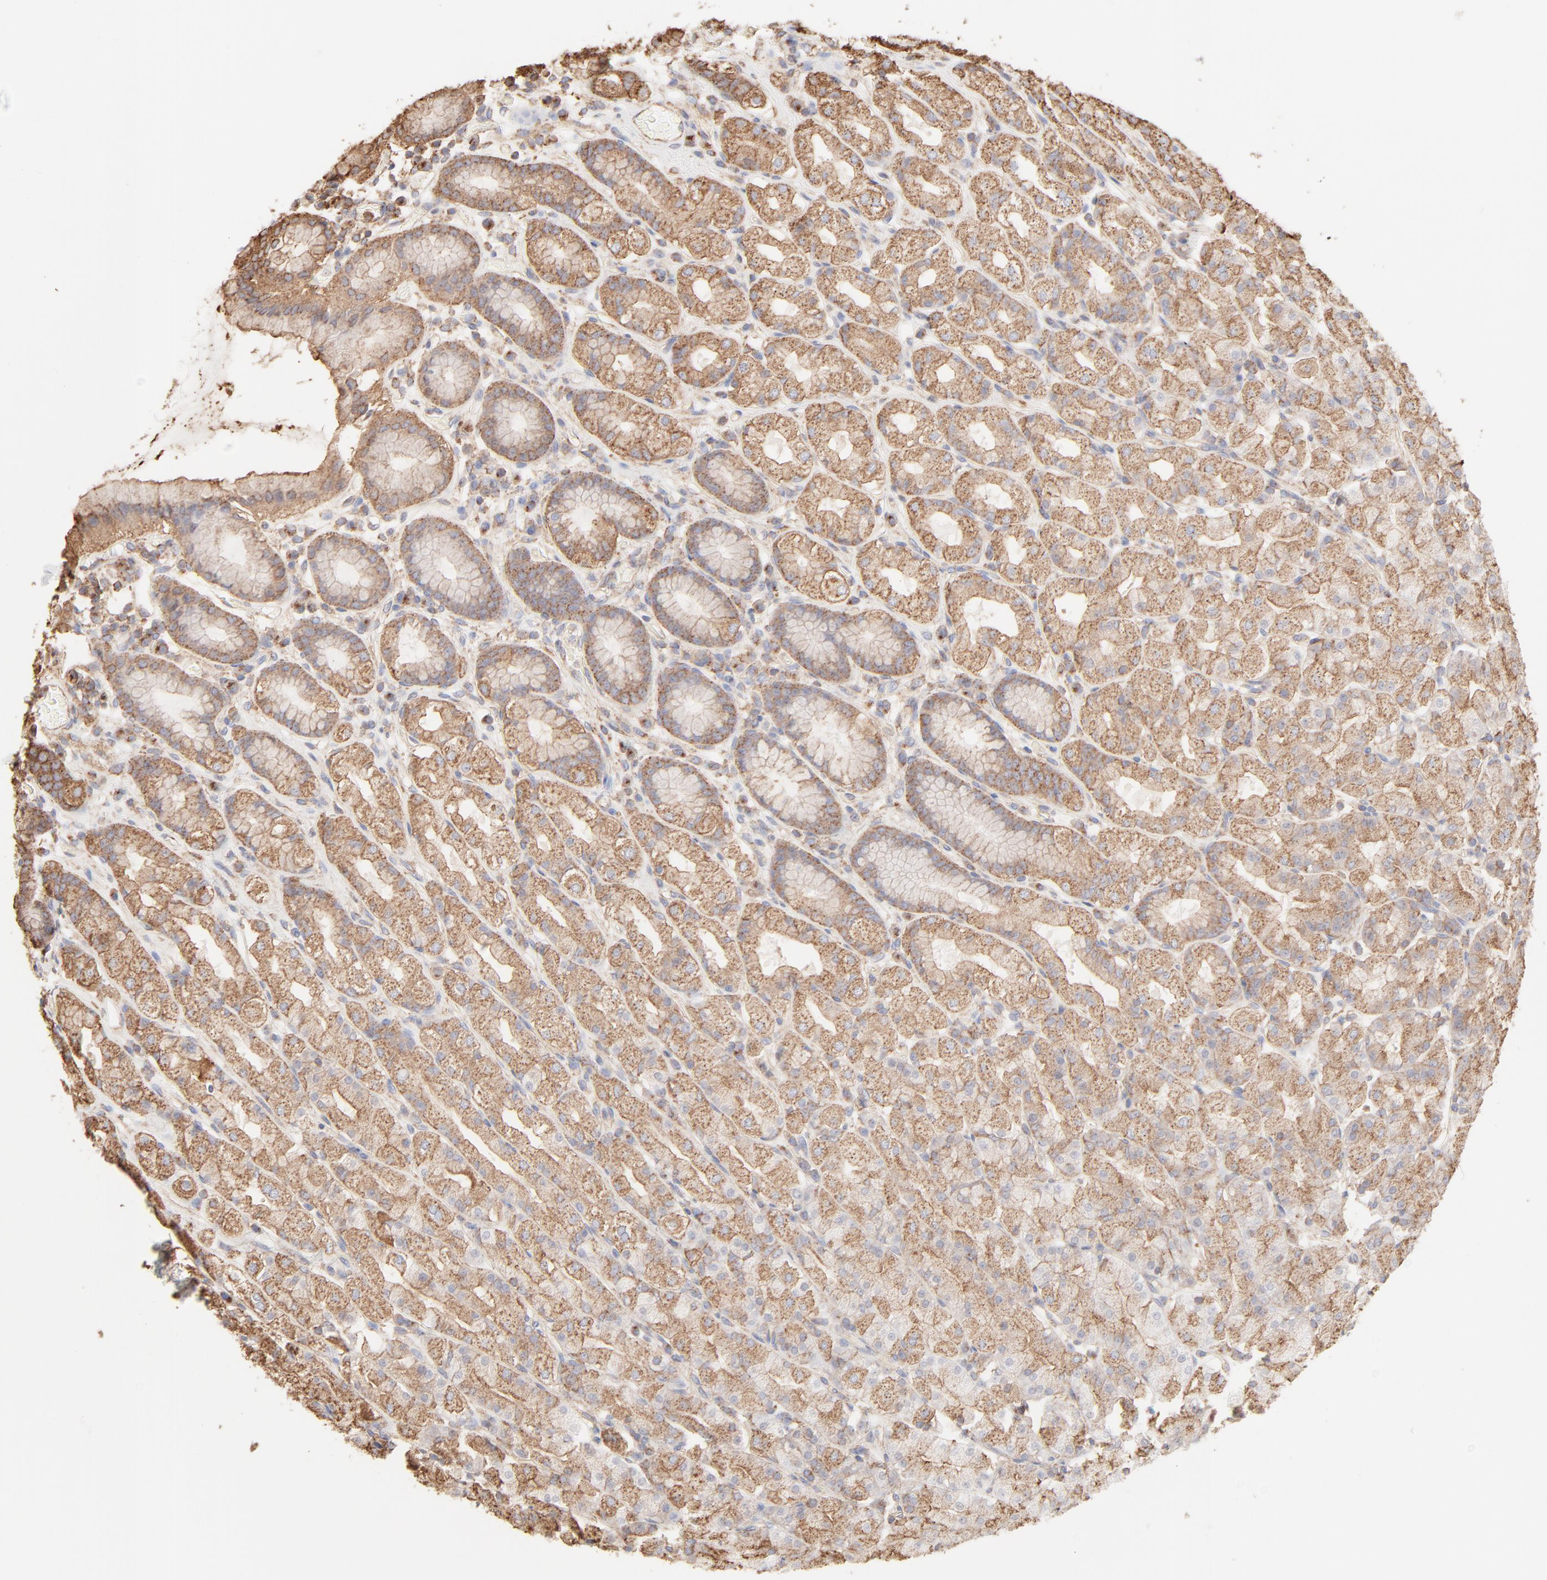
{"staining": {"intensity": "moderate", "quantity": ">75%", "location": "cytoplasmic/membranous"}, "tissue": "stomach", "cell_type": "Glandular cells", "image_type": "normal", "snomed": [{"axis": "morphology", "description": "Normal tissue, NOS"}, {"axis": "topography", "description": "Stomach, upper"}], "caption": "This image shows immunohistochemistry (IHC) staining of benign stomach, with medium moderate cytoplasmic/membranous positivity in approximately >75% of glandular cells.", "gene": "CLTB", "patient": {"sex": "male", "age": 68}}